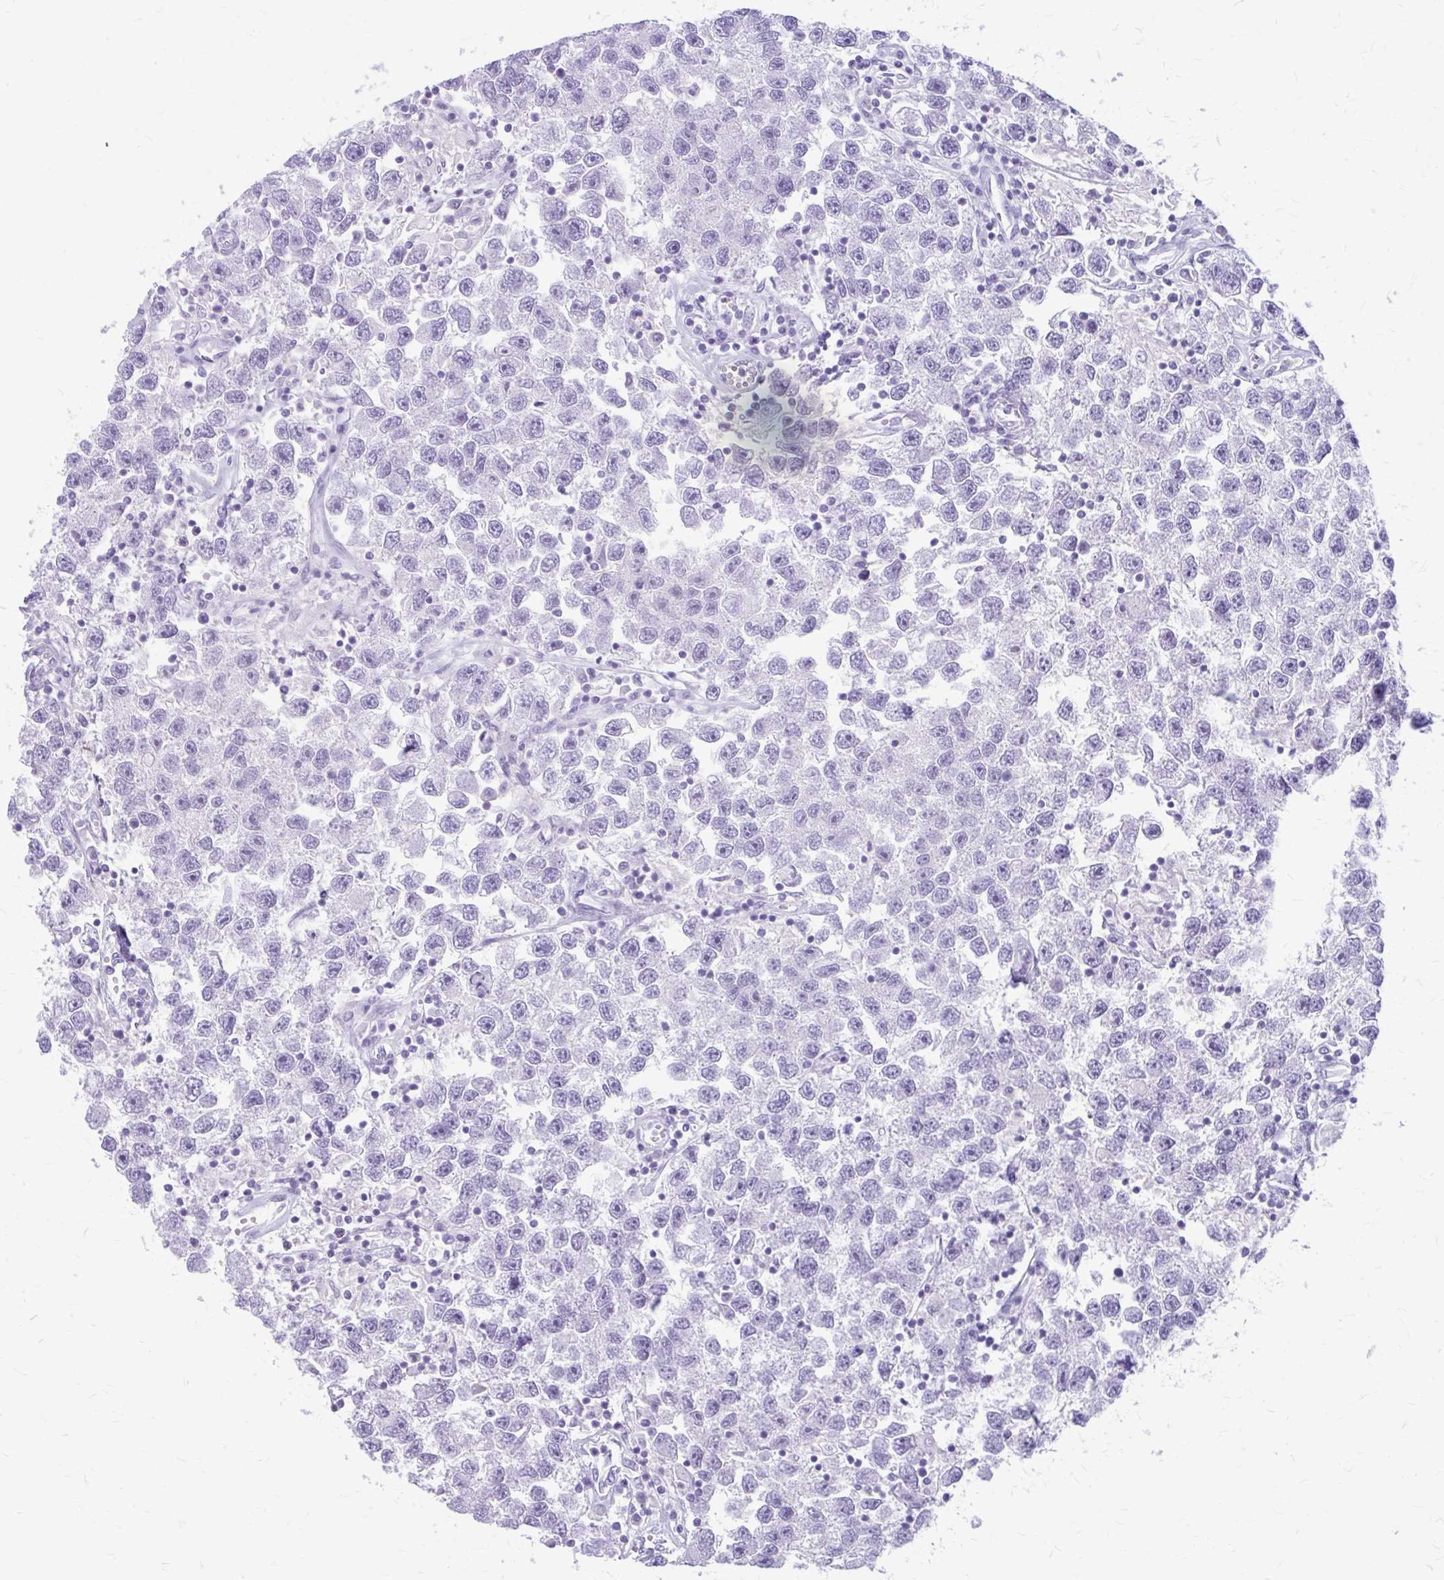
{"staining": {"intensity": "negative", "quantity": "none", "location": "none"}, "tissue": "testis cancer", "cell_type": "Tumor cells", "image_type": "cancer", "snomed": [{"axis": "morphology", "description": "Seminoma, NOS"}, {"axis": "topography", "description": "Testis"}], "caption": "This is a histopathology image of immunohistochemistry staining of seminoma (testis), which shows no staining in tumor cells. The staining was performed using DAB (3,3'-diaminobenzidine) to visualize the protein expression in brown, while the nuclei were stained in blue with hematoxylin (Magnification: 20x).", "gene": "KLHDC7A", "patient": {"sex": "male", "age": 26}}